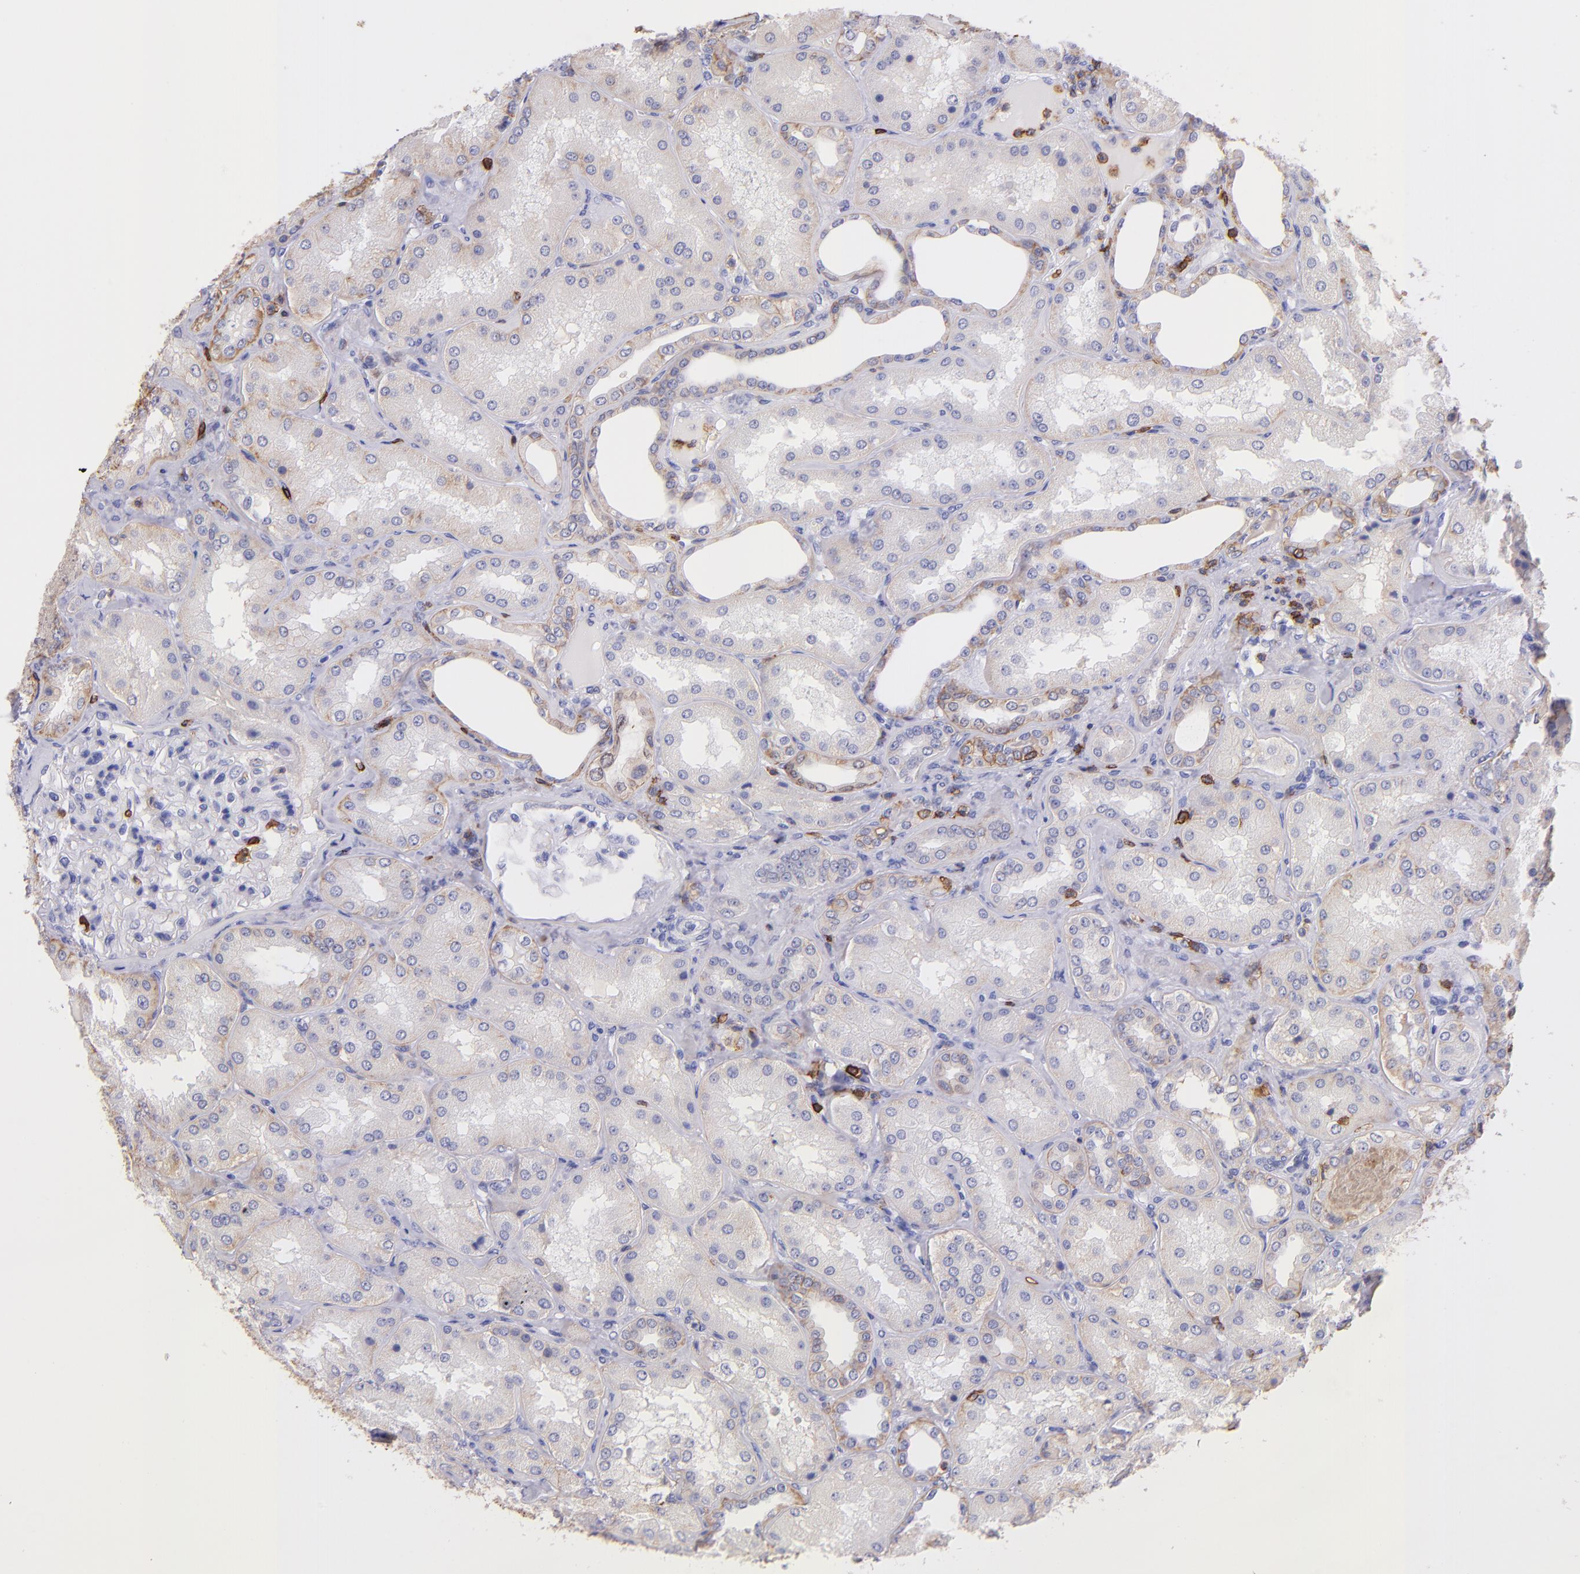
{"staining": {"intensity": "negative", "quantity": "none", "location": "none"}, "tissue": "kidney", "cell_type": "Cells in glomeruli", "image_type": "normal", "snomed": [{"axis": "morphology", "description": "Normal tissue, NOS"}, {"axis": "topography", "description": "Kidney"}], "caption": "This is a photomicrograph of IHC staining of normal kidney, which shows no positivity in cells in glomeruli.", "gene": "SPN", "patient": {"sex": "female", "age": 56}}